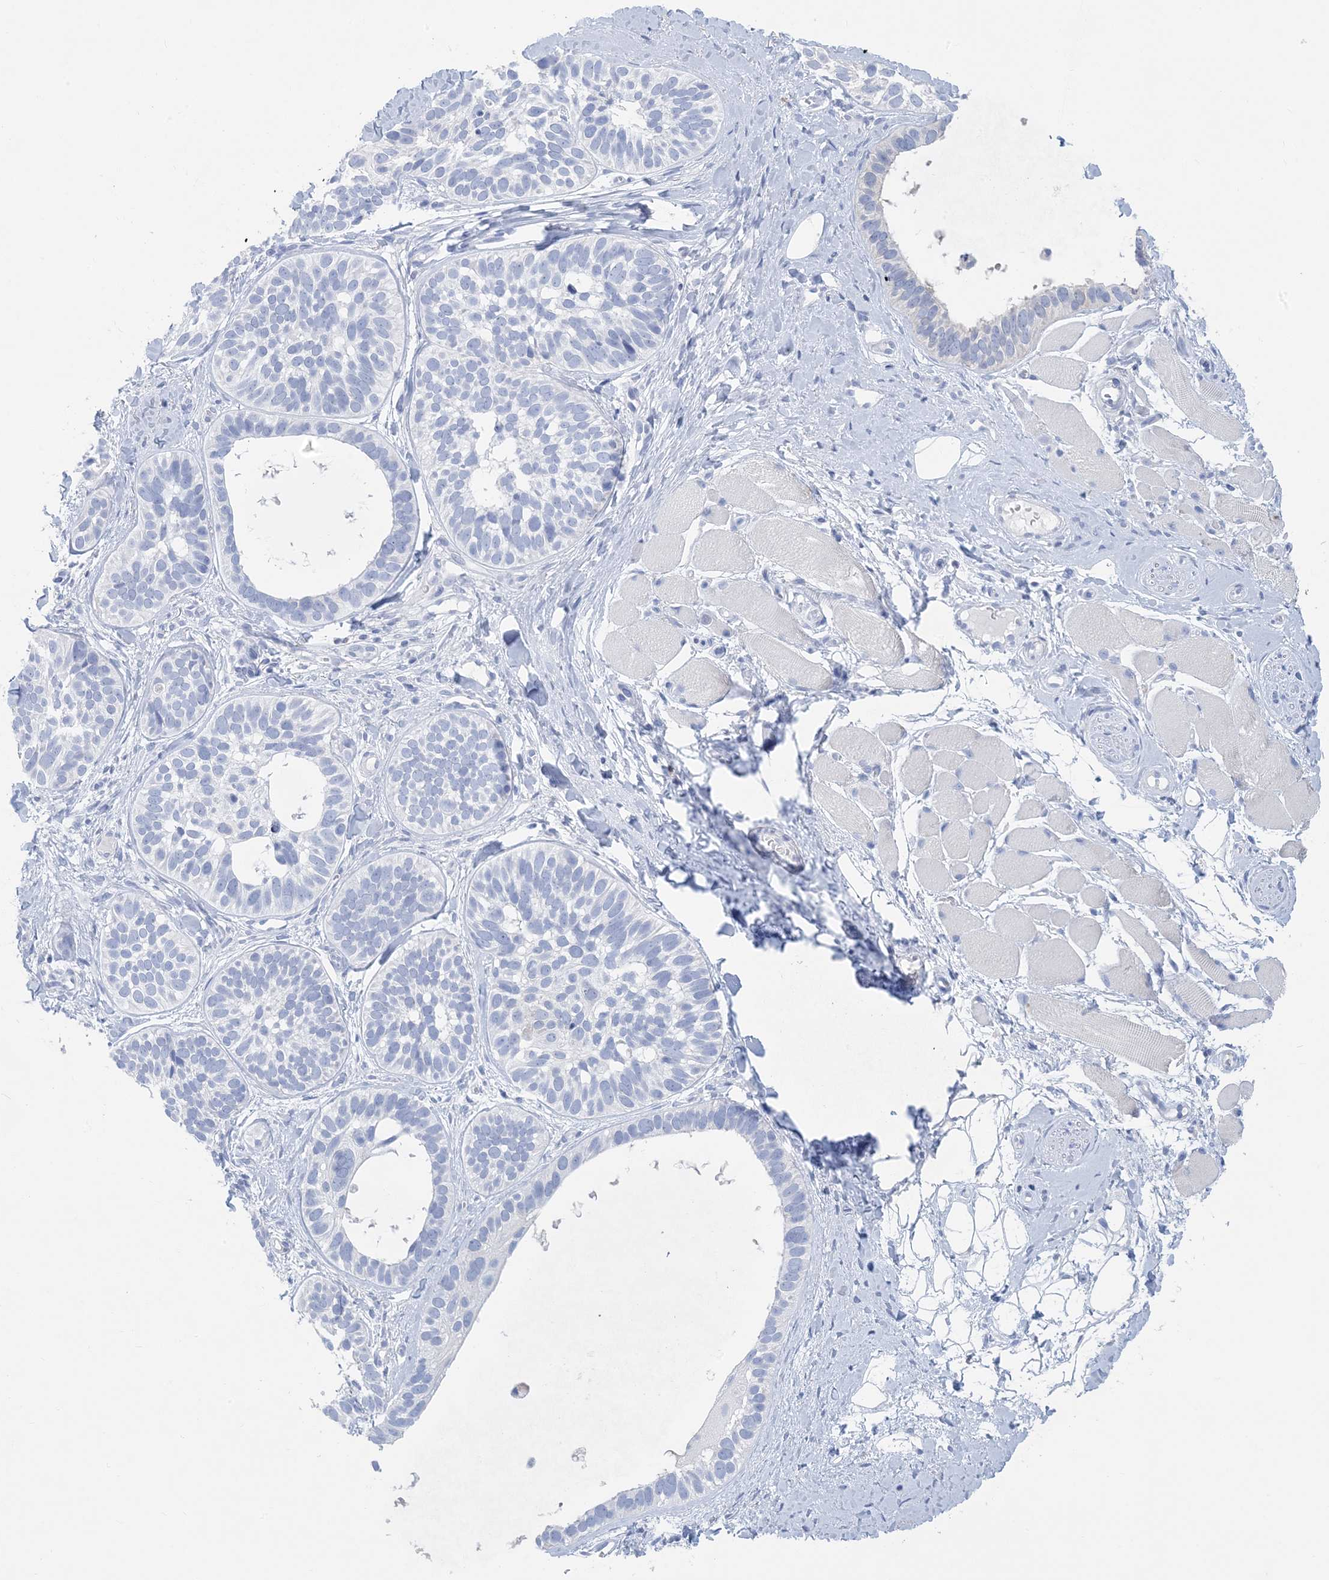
{"staining": {"intensity": "negative", "quantity": "none", "location": "none"}, "tissue": "skin cancer", "cell_type": "Tumor cells", "image_type": "cancer", "snomed": [{"axis": "morphology", "description": "Basal cell carcinoma"}, {"axis": "topography", "description": "Skin"}], "caption": "Human basal cell carcinoma (skin) stained for a protein using immunohistochemistry displays no staining in tumor cells.", "gene": "SH3YL1", "patient": {"sex": "male", "age": 62}}